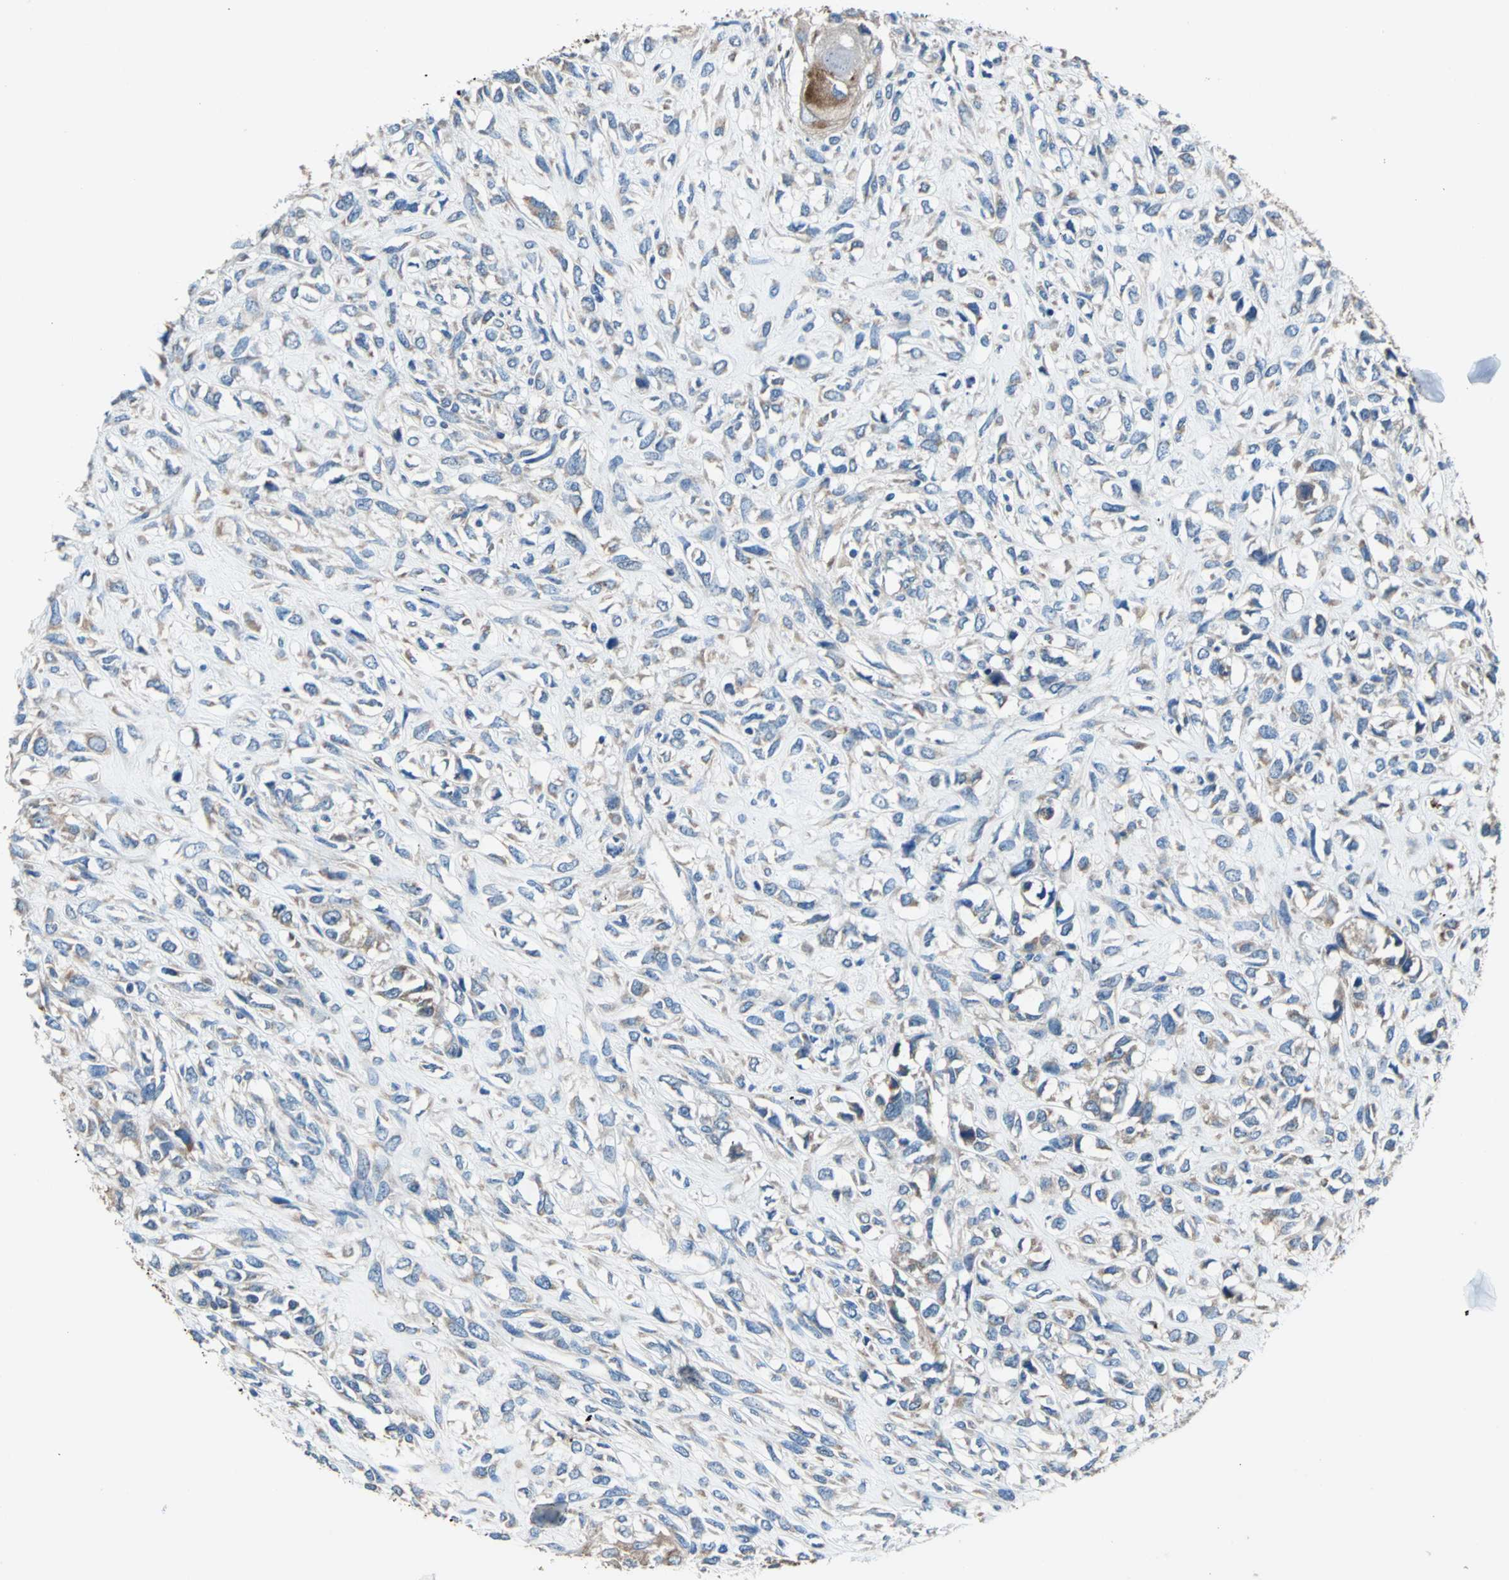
{"staining": {"intensity": "moderate", "quantity": "25%-75%", "location": "cytoplasmic/membranous"}, "tissue": "head and neck cancer", "cell_type": "Tumor cells", "image_type": "cancer", "snomed": [{"axis": "morphology", "description": "Necrosis, NOS"}, {"axis": "morphology", "description": "Neoplasm, malignant, NOS"}, {"axis": "topography", "description": "Salivary gland"}, {"axis": "topography", "description": "Head-Neck"}], "caption": "Head and neck cancer (neoplasm (malignant)) was stained to show a protein in brown. There is medium levels of moderate cytoplasmic/membranous positivity in approximately 25%-75% of tumor cells. Nuclei are stained in blue.", "gene": "HEPH", "patient": {"sex": "male", "age": 43}}